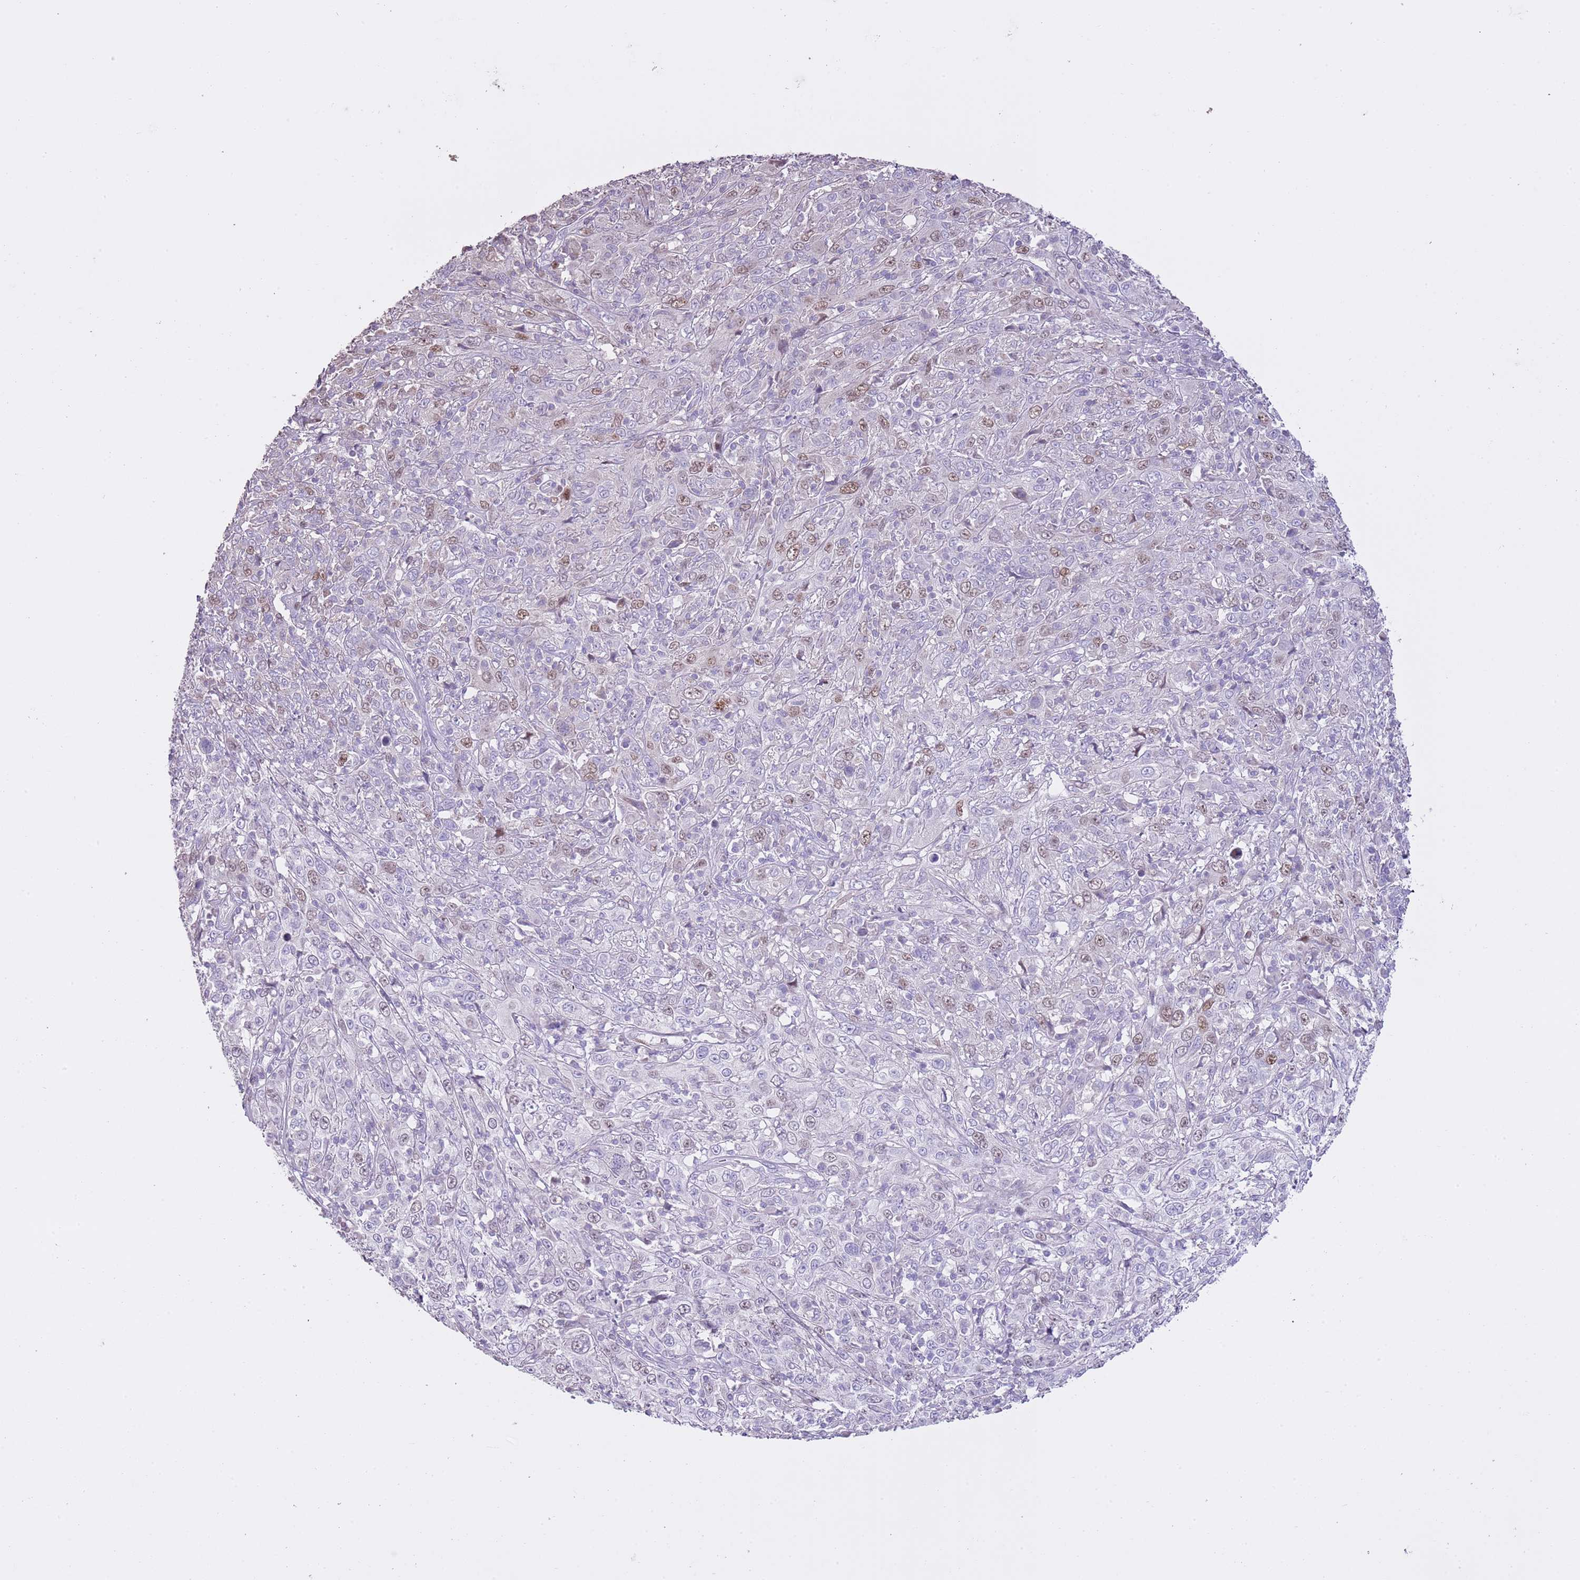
{"staining": {"intensity": "moderate", "quantity": "<25%", "location": "nuclear"}, "tissue": "cervical cancer", "cell_type": "Tumor cells", "image_type": "cancer", "snomed": [{"axis": "morphology", "description": "Squamous cell carcinoma, NOS"}, {"axis": "topography", "description": "Cervix"}], "caption": "An immunohistochemistry micrograph of neoplastic tissue is shown. Protein staining in brown shows moderate nuclear positivity in cervical squamous cell carcinoma within tumor cells. The protein of interest is stained brown, and the nuclei are stained in blue (DAB (3,3'-diaminobenzidine) IHC with brightfield microscopy, high magnification).", "gene": "GMNN", "patient": {"sex": "female", "age": 46}}